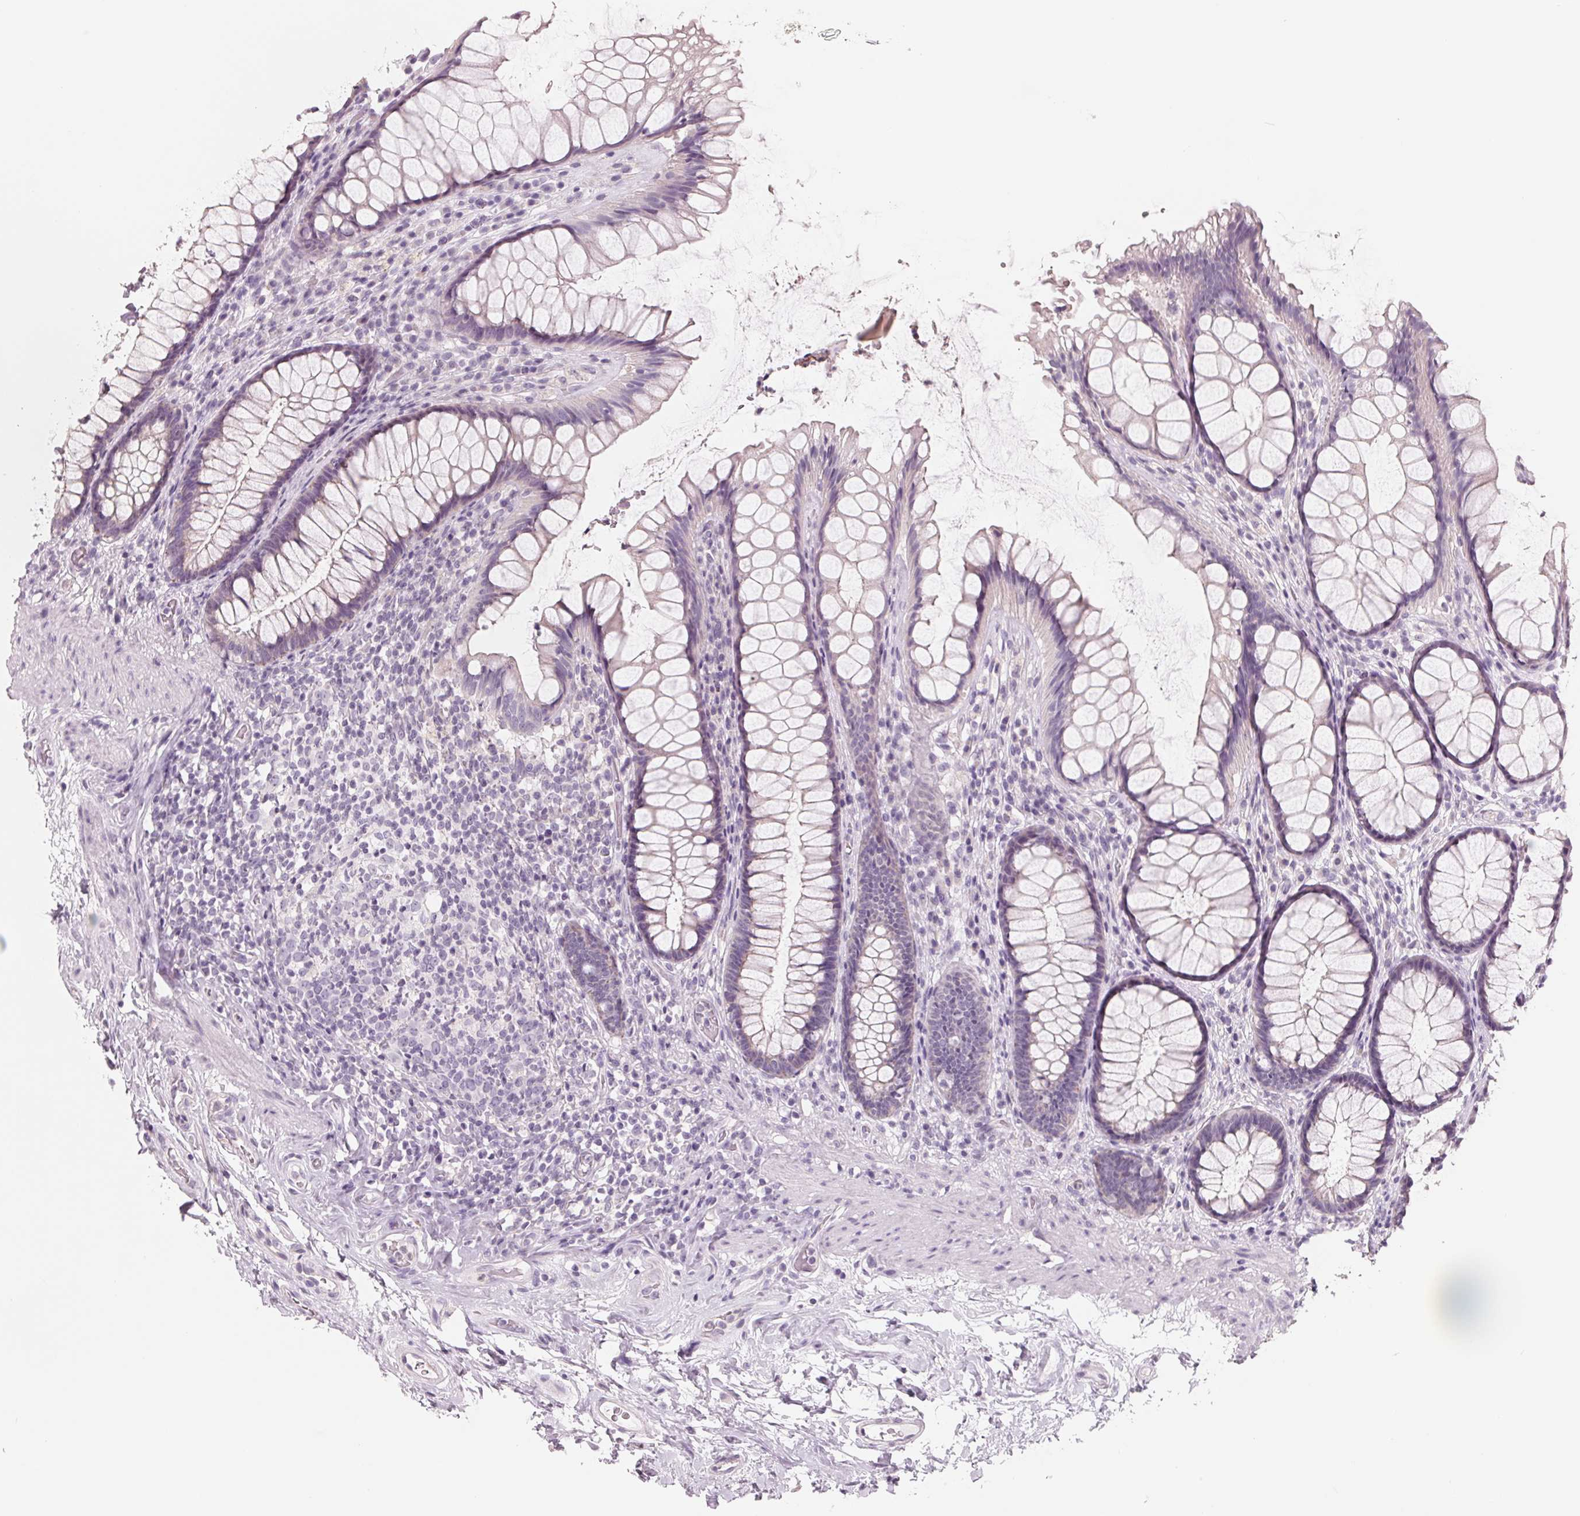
{"staining": {"intensity": "negative", "quantity": "none", "location": "none"}, "tissue": "rectum", "cell_type": "Glandular cells", "image_type": "normal", "snomed": [{"axis": "morphology", "description": "Normal tissue, NOS"}, {"axis": "topography", "description": "Rectum"}], "caption": "This image is of normal rectum stained with immunohistochemistry (IHC) to label a protein in brown with the nuclei are counter-stained blue. There is no positivity in glandular cells. The staining was performed using DAB (3,3'-diaminobenzidine) to visualize the protein expression in brown, while the nuclei were stained in blue with hematoxylin (Magnification: 20x).", "gene": "FTCD", "patient": {"sex": "male", "age": 72}}